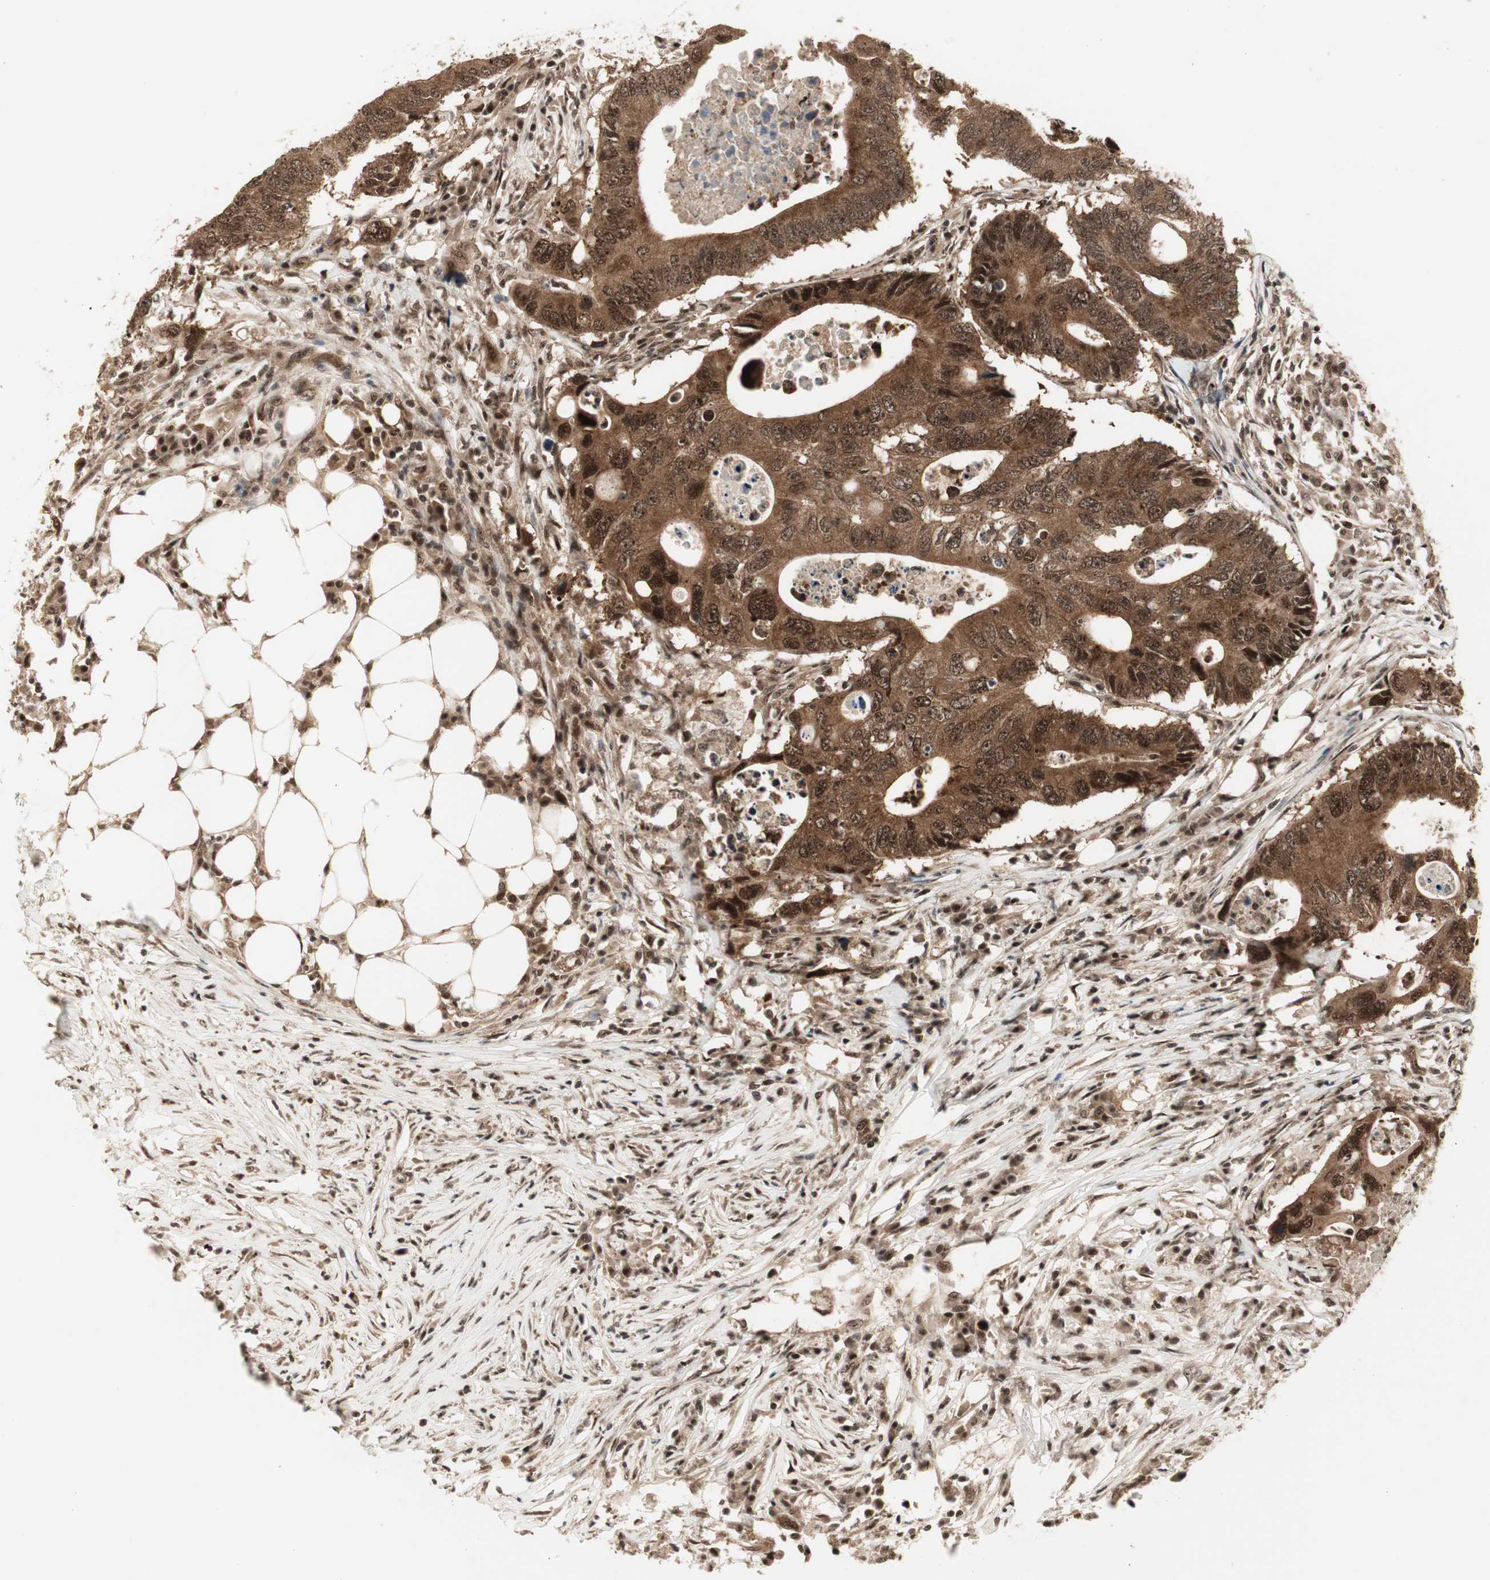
{"staining": {"intensity": "strong", "quantity": ">75%", "location": "cytoplasmic/membranous,nuclear"}, "tissue": "colorectal cancer", "cell_type": "Tumor cells", "image_type": "cancer", "snomed": [{"axis": "morphology", "description": "Adenocarcinoma, NOS"}, {"axis": "topography", "description": "Colon"}], "caption": "Immunohistochemistry (IHC) staining of colorectal adenocarcinoma, which displays high levels of strong cytoplasmic/membranous and nuclear expression in about >75% of tumor cells indicating strong cytoplasmic/membranous and nuclear protein staining. The staining was performed using DAB (brown) for protein detection and nuclei were counterstained in hematoxylin (blue).", "gene": "CSNK2B", "patient": {"sex": "male", "age": 71}}